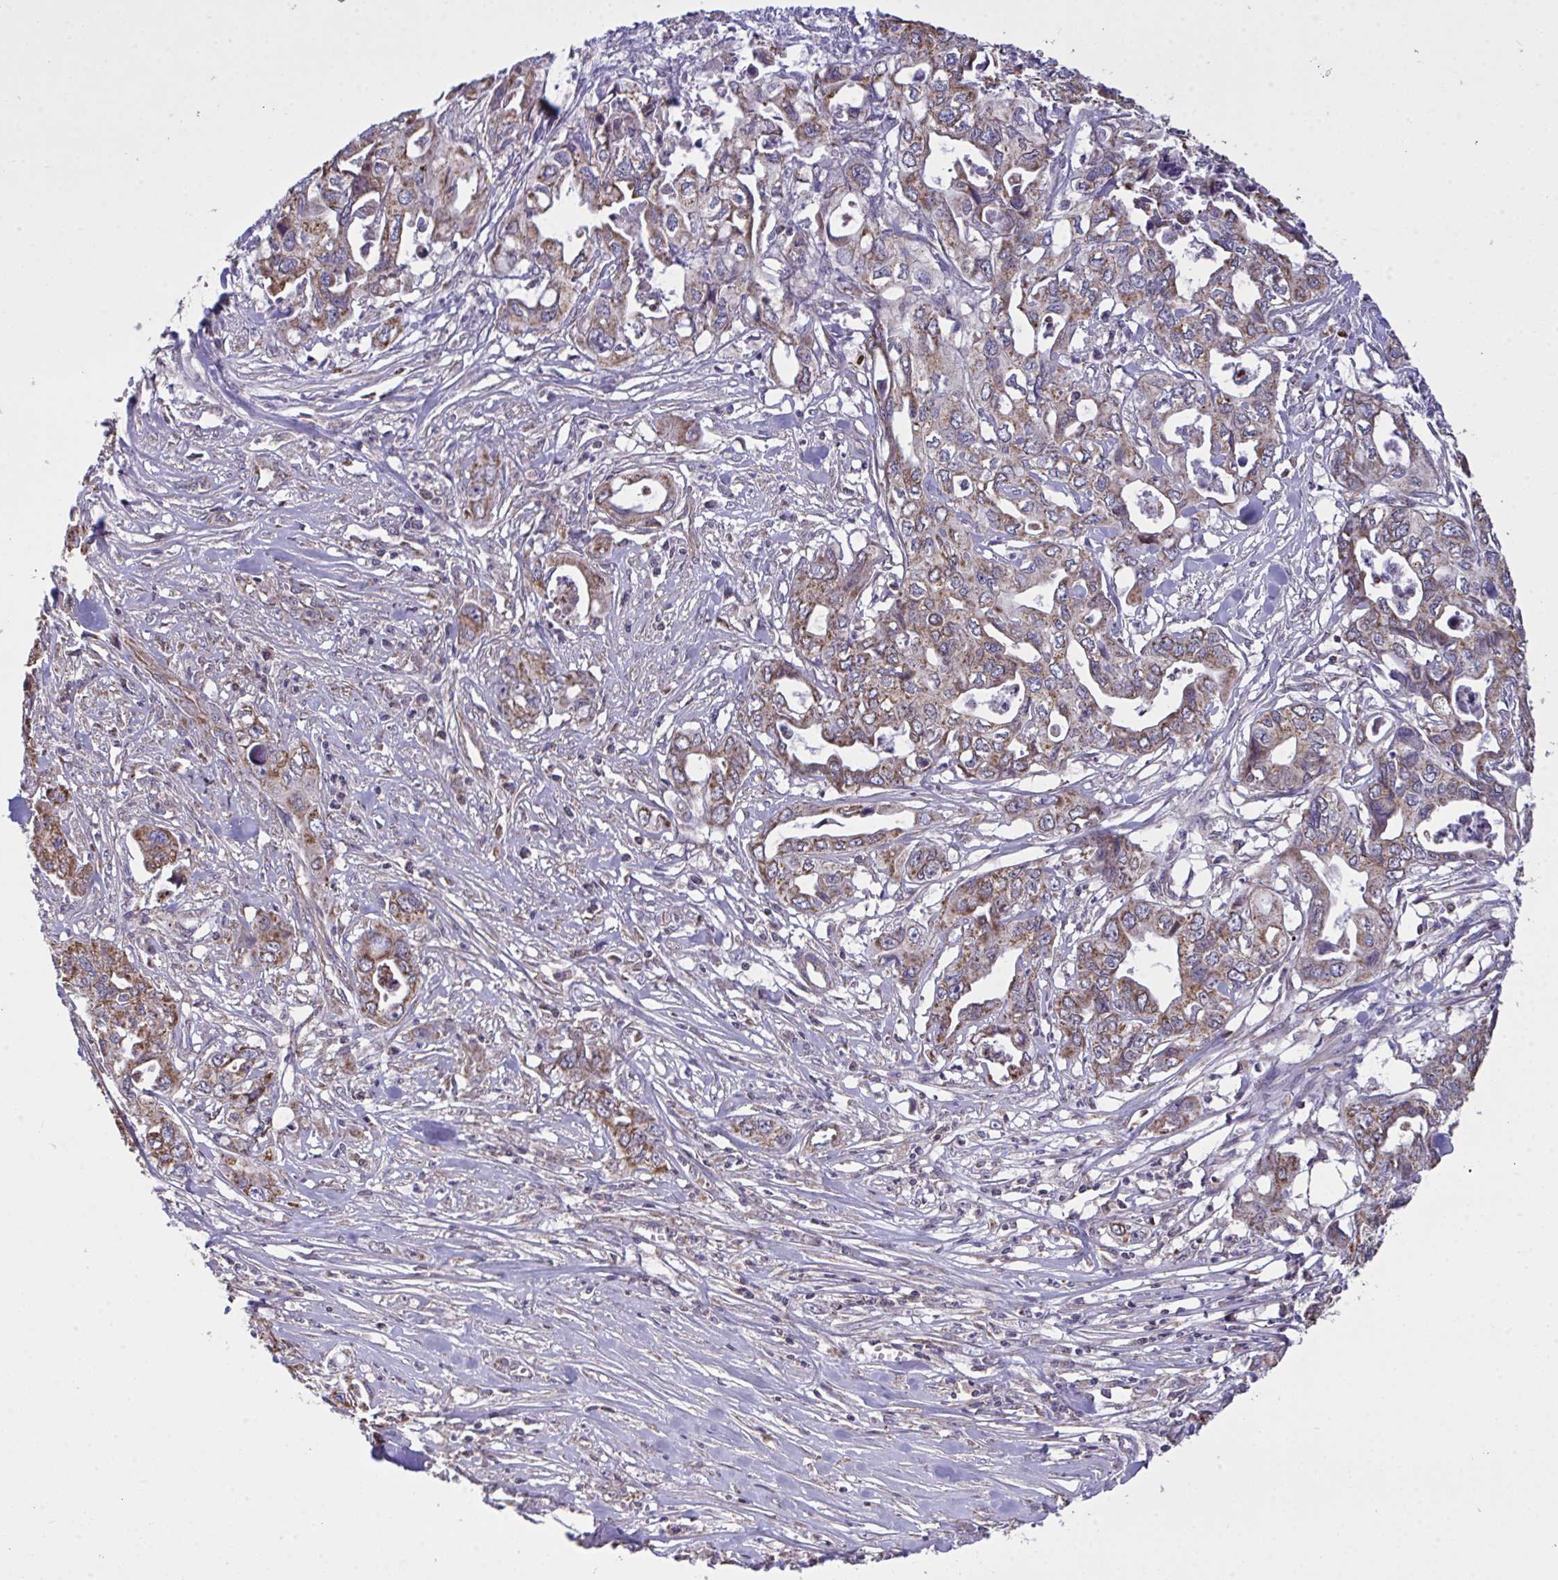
{"staining": {"intensity": "weak", "quantity": ">75%", "location": "cytoplasmic/membranous"}, "tissue": "pancreatic cancer", "cell_type": "Tumor cells", "image_type": "cancer", "snomed": [{"axis": "morphology", "description": "Adenocarcinoma, NOS"}, {"axis": "topography", "description": "Pancreas"}], "caption": "This is a micrograph of IHC staining of pancreatic cancer, which shows weak positivity in the cytoplasmic/membranous of tumor cells.", "gene": "PPM1H", "patient": {"sex": "male", "age": 68}}